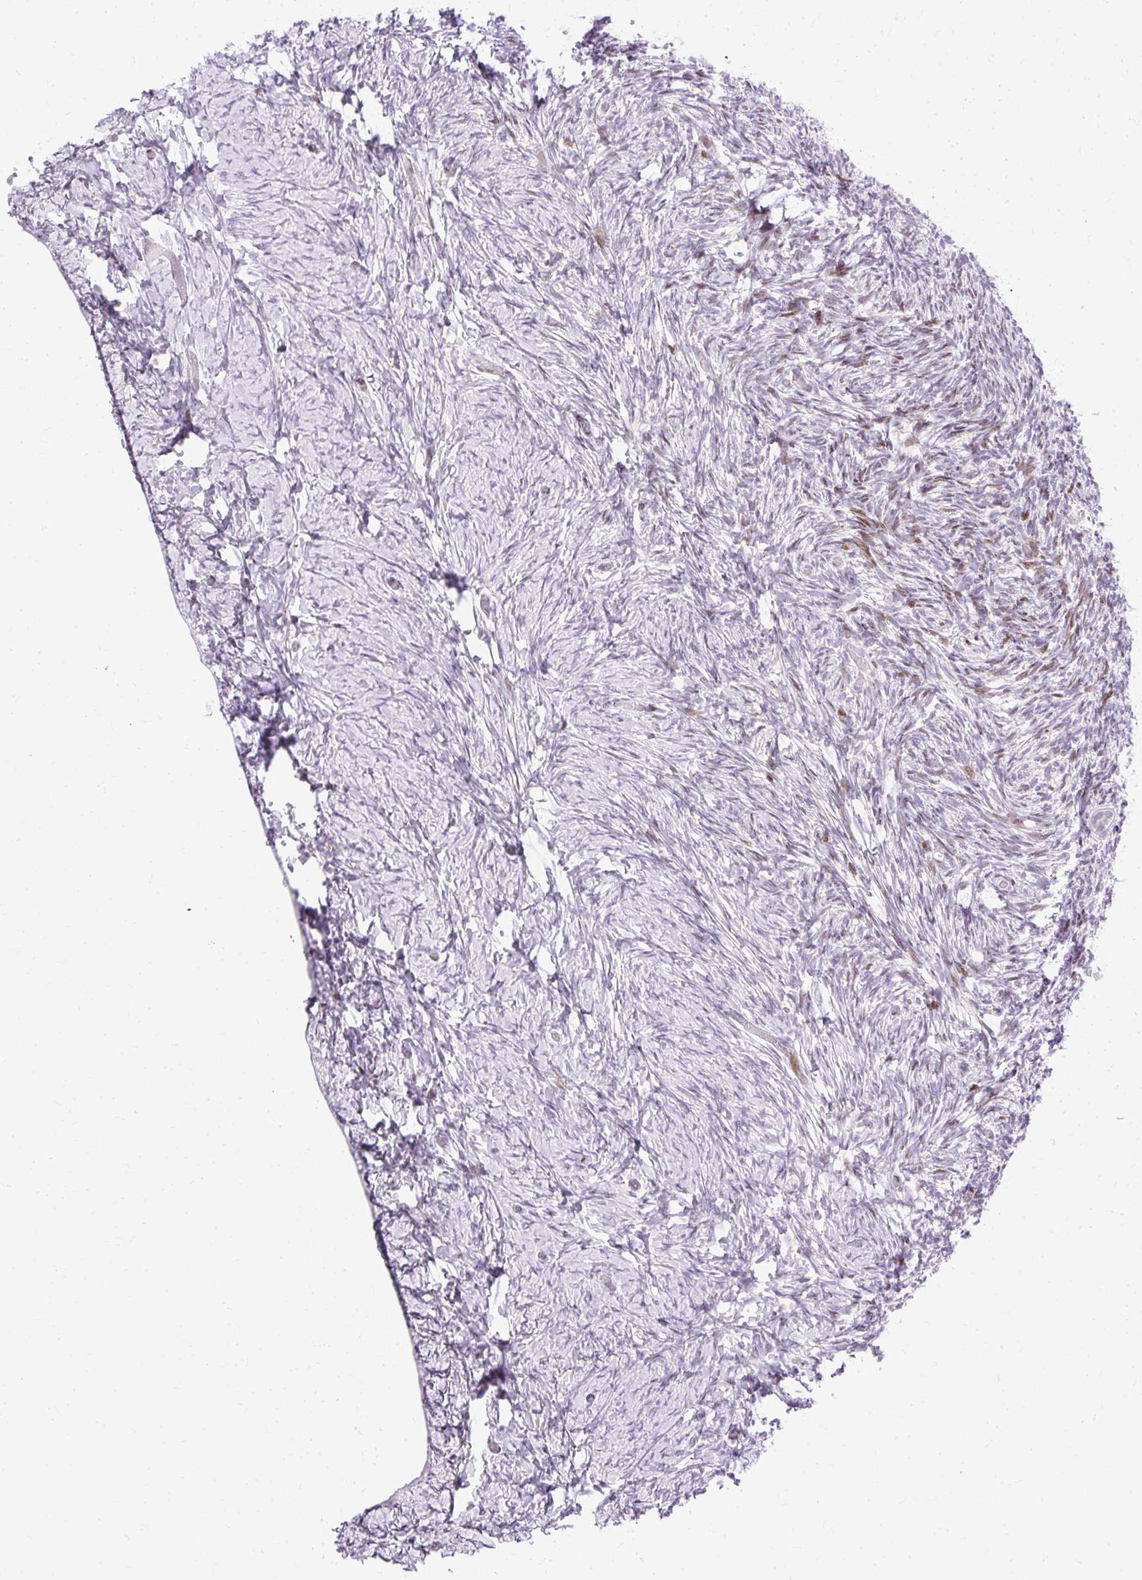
{"staining": {"intensity": "negative", "quantity": "none", "location": "none"}, "tissue": "ovary", "cell_type": "Follicle cells", "image_type": "normal", "snomed": [{"axis": "morphology", "description": "Normal tissue, NOS"}, {"axis": "topography", "description": "Ovary"}], "caption": "High magnification brightfield microscopy of unremarkable ovary stained with DAB (3,3'-diaminobenzidine) (brown) and counterstained with hematoxylin (blue): follicle cells show no significant positivity.", "gene": "TMEM177", "patient": {"sex": "female", "age": 39}}